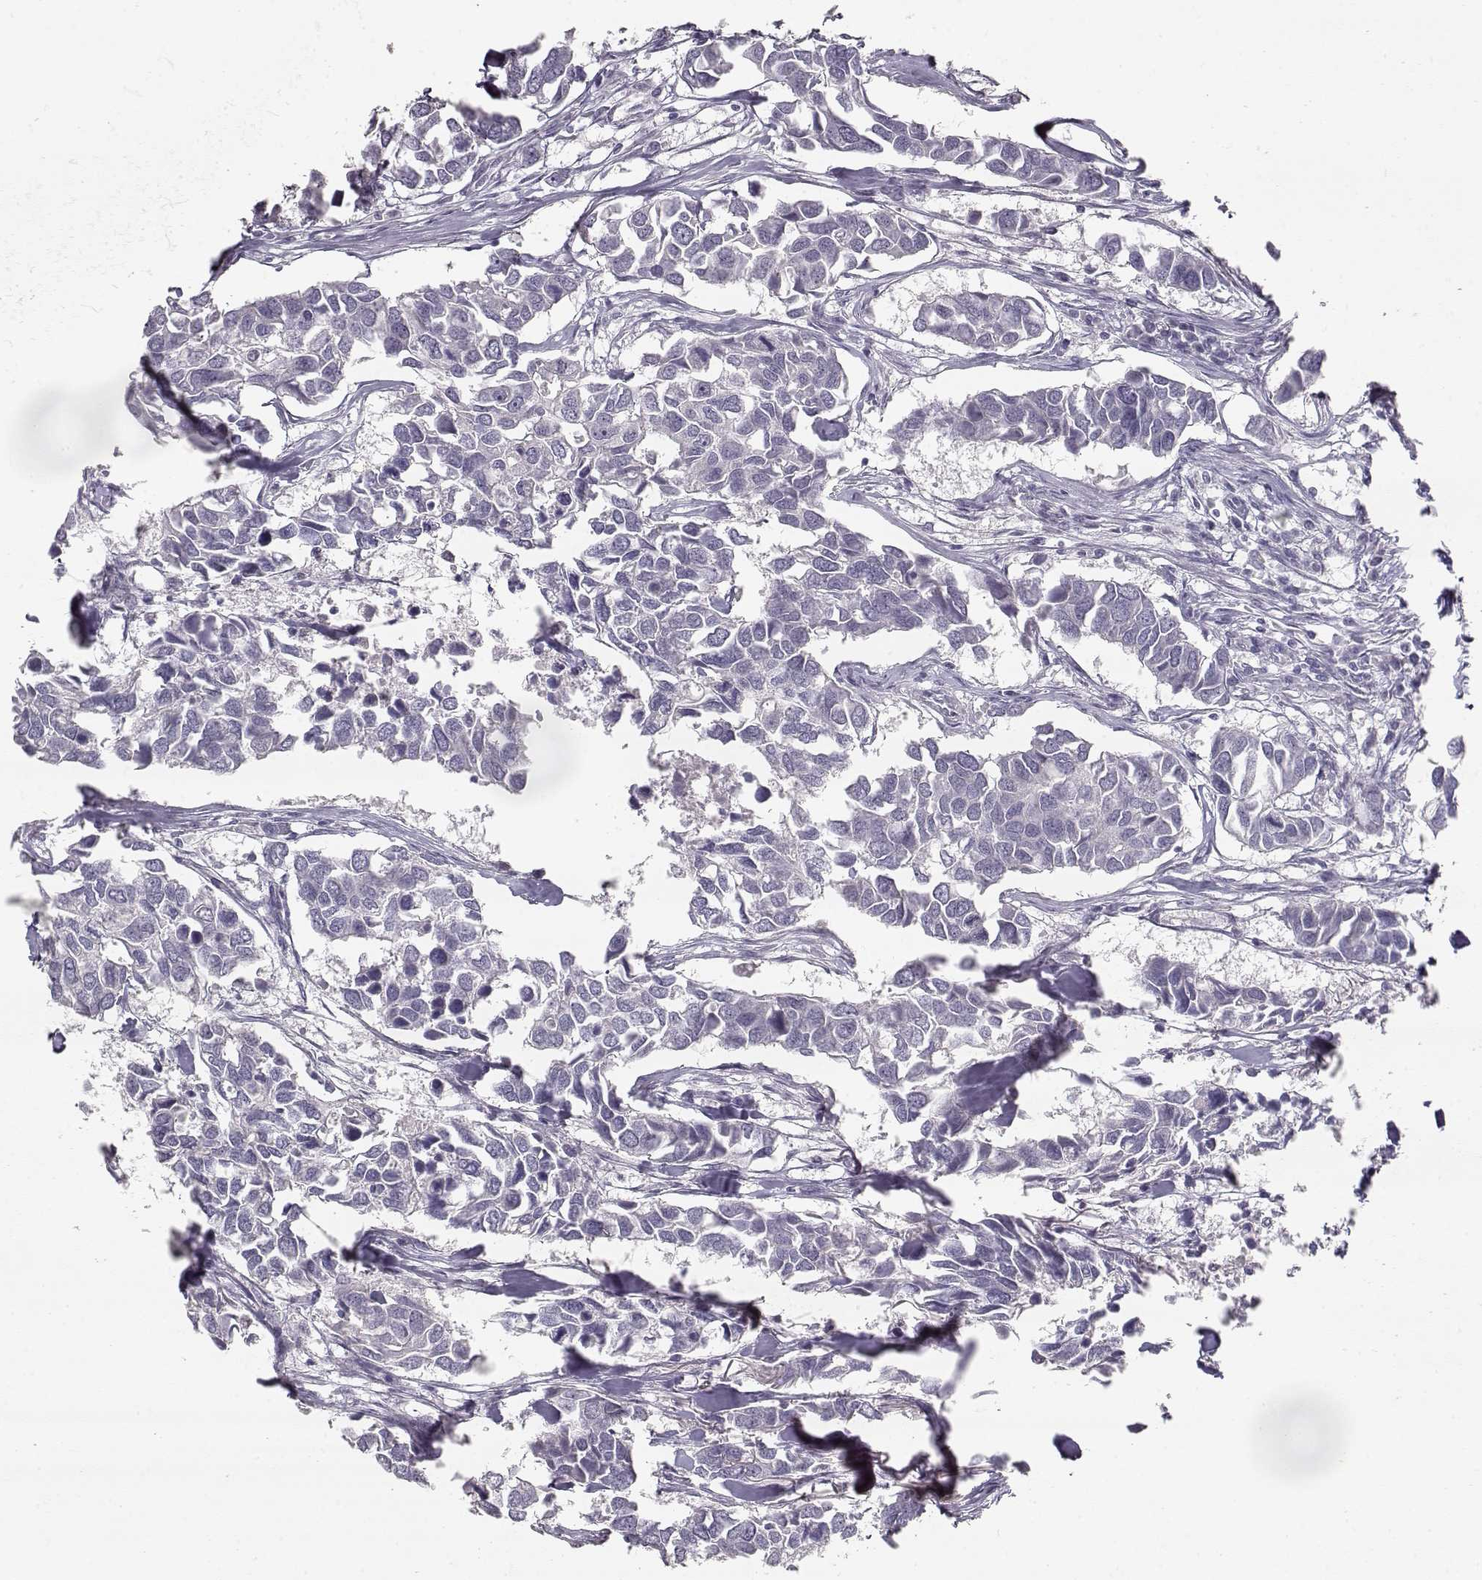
{"staining": {"intensity": "negative", "quantity": "none", "location": "none"}, "tissue": "breast cancer", "cell_type": "Tumor cells", "image_type": "cancer", "snomed": [{"axis": "morphology", "description": "Duct carcinoma"}, {"axis": "topography", "description": "Breast"}], "caption": "IHC of invasive ductal carcinoma (breast) reveals no expression in tumor cells.", "gene": "TPH2", "patient": {"sex": "female", "age": 83}}